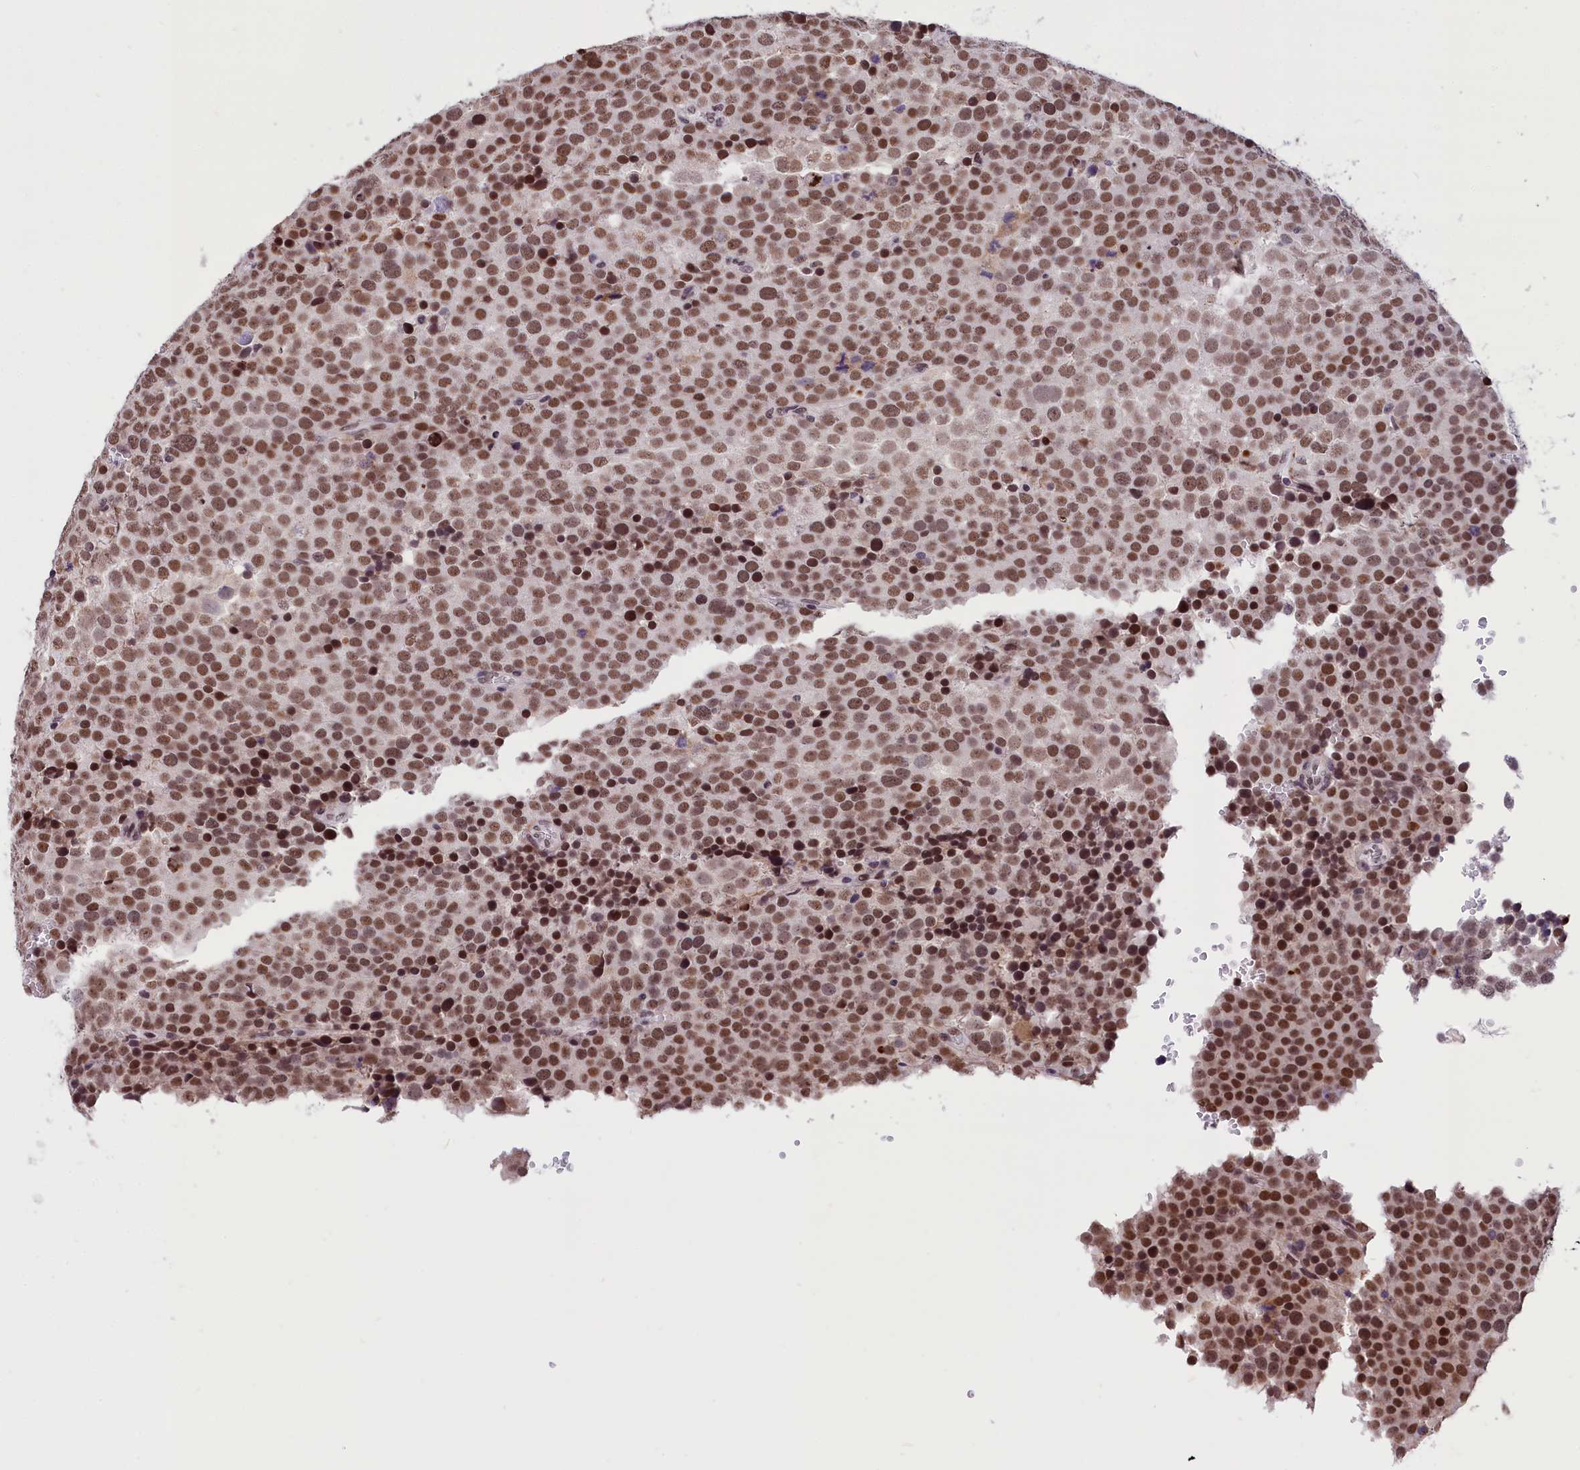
{"staining": {"intensity": "strong", "quantity": ">75%", "location": "nuclear"}, "tissue": "testis cancer", "cell_type": "Tumor cells", "image_type": "cancer", "snomed": [{"axis": "morphology", "description": "Seminoma, NOS"}, {"axis": "topography", "description": "Testis"}], "caption": "IHC (DAB (3,3'-diaminobenzidine)) staining of human testis cancer (seminoma) displays strong nuclear protein positivity in about >75% of tumor cells.", "gene": "CDYL2", "patient": {"sex": "male", "age": 71}}